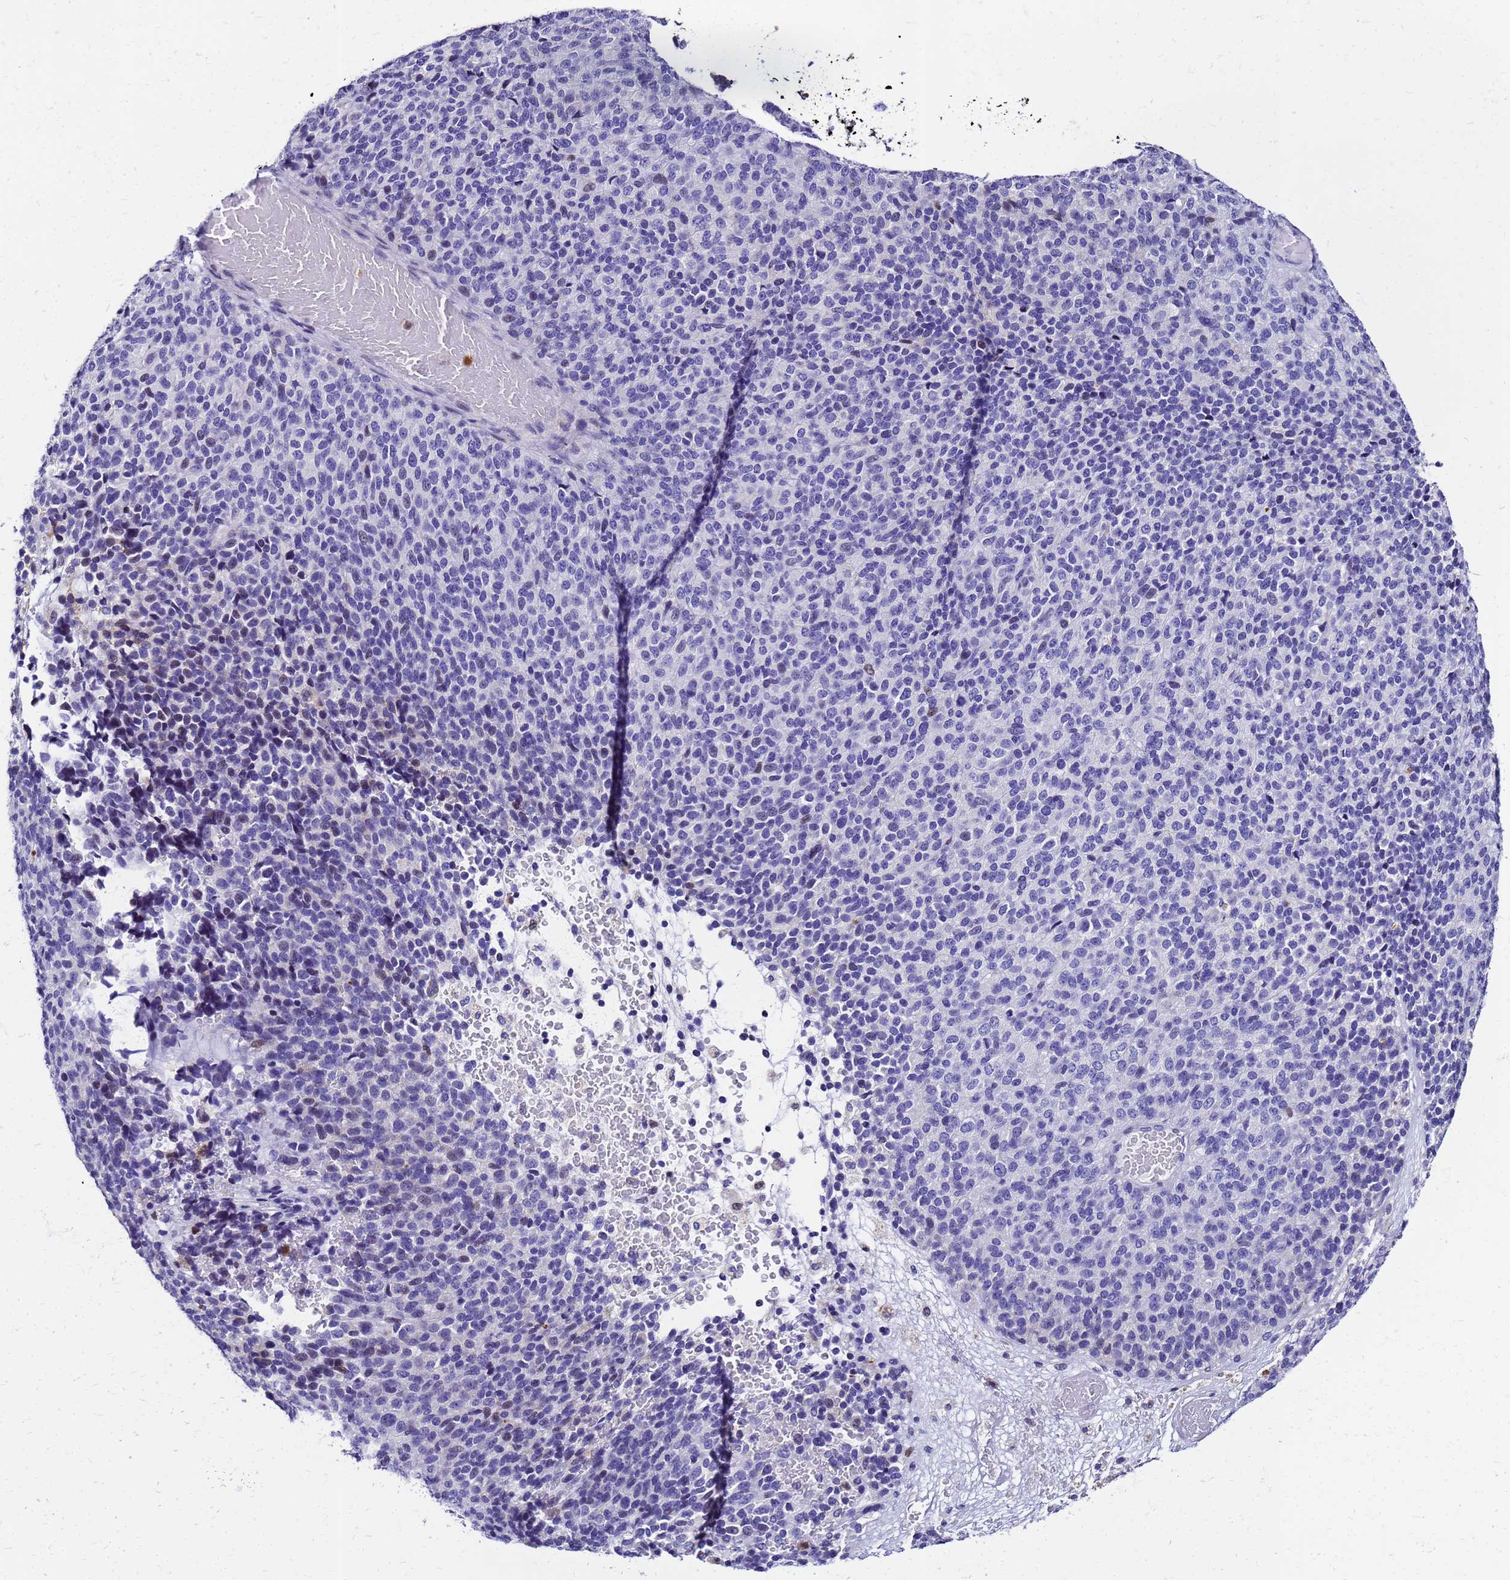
{"staining": {"intensity": "weak", "quantity": "<25%", "location": "nuclear"}, "tissue": "melanoma", "cell_type": "Tumor cells", "image_type": "cancer", "snomed": [{"axis": "morphology", "description": "Malignant melanoma, Metastatic site"}, {"axis": "topography", "description": "Brain"}], "caption": "Immunohistochemical staining of human melanoma displays no significant staining in tumor cells.", "gene": "SMIM21", "patient": {"sex": "female", "age": 56}}